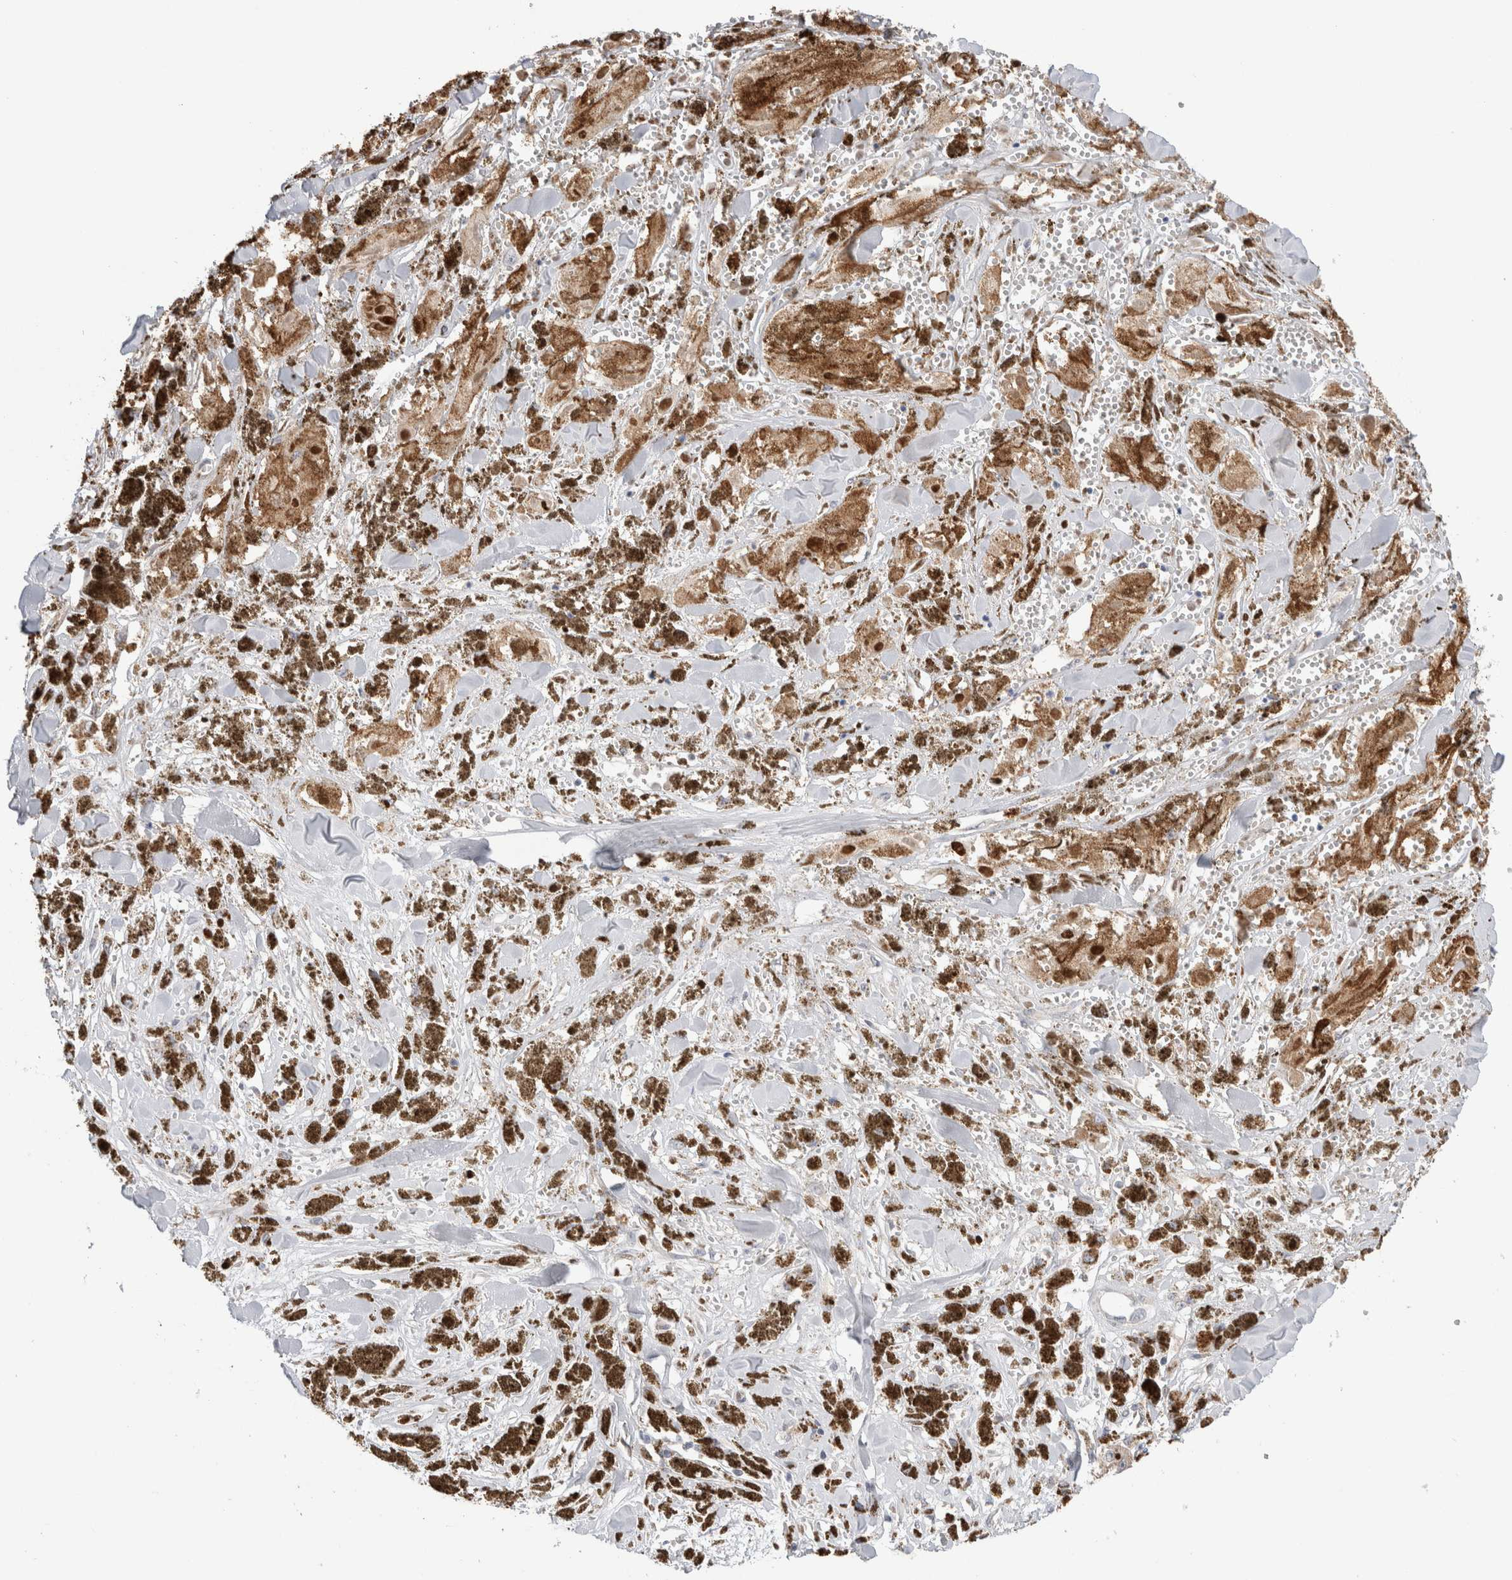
{"staining": {"intensity": "moderate", "quantity": ">75%", "location": "cytoplasmic/membranous"}, "tissue": "melanoma", "cell_type": "Tumor cells", "image_type": "cancer", "snomed": [{"axis": "morphology", "description": "Malignant melanoma, NOS"}, {"axis": "topography", "description": "Skin"}], "caption": "Malignant melanoma stained with immunohistochemistry (IHC) shows moderate cytoplasmic/membranous expression in approximately >75% of tumor cells.", "gene": "NDOR1", "patient": {"sex": "male", "age": 88}}